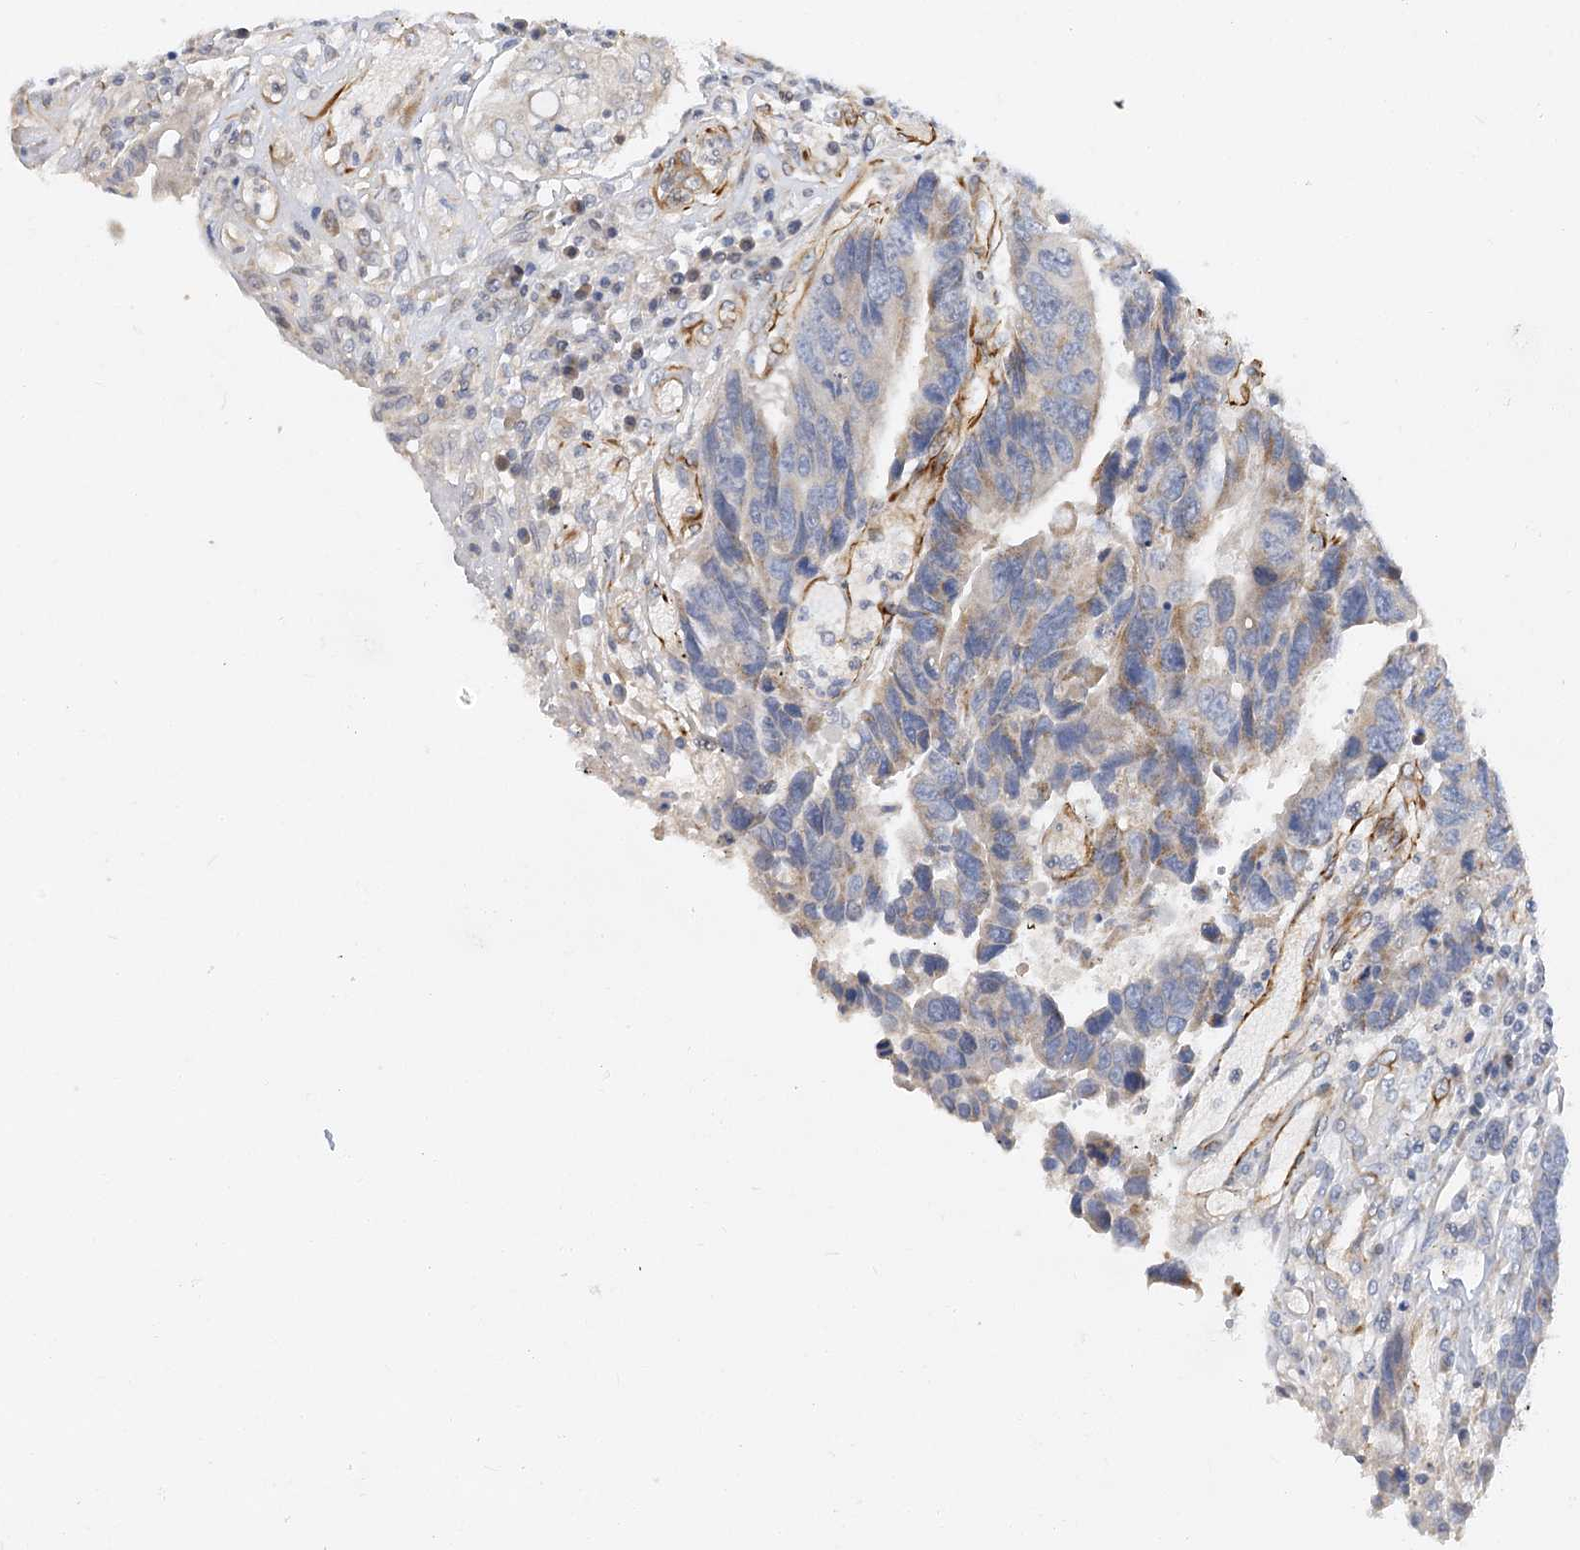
{"staining": {"intensity": "weak", "quantity": "<25%", "location": "cytoplasmic/membranous"}, "tissue": "colorectal cancer", "cell_type": "Tumor cells", "image_type": "cancer", "snomed": [{"axis": "morphology", "description": "Adenocarcinoma, NOS"}, {"axis": "topography", "description": "Rectum"}], "caption": "Immunohistochemistry (IHC) of human colorectal cancer exhibits no staining in tumor cells.", "gene": "NELL2", "patient": {"sex": "male", "age": 84}}